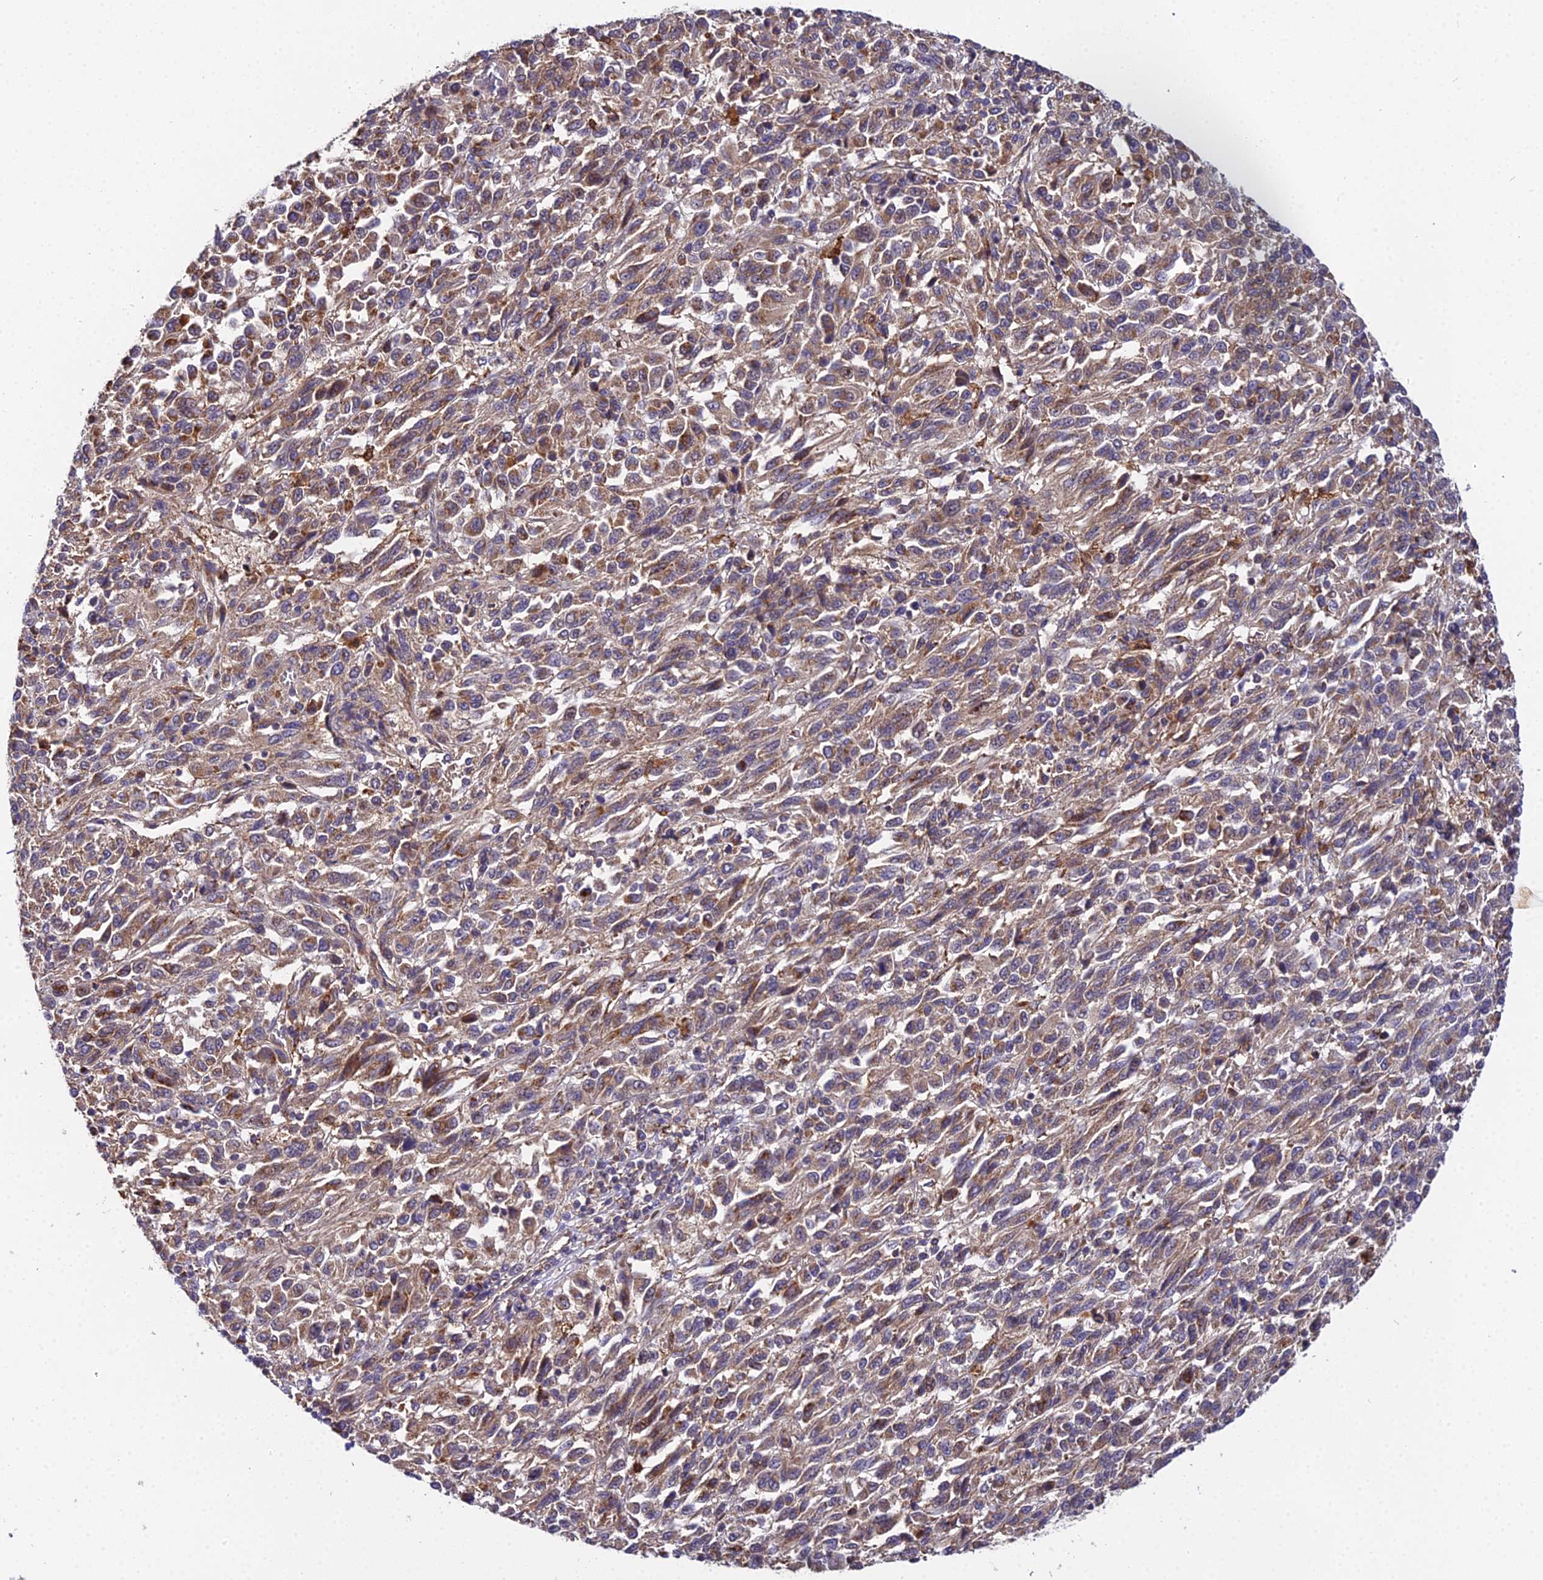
{"staining": {"intensity": "moderate", "quantity": ">75%", "location": "cytoplasmic/membranous"}, "tissue": "melanoma", "cell_type": "Tumor cells", "image_type": "cancer", "snomed": [{"axis": "morphology", "description": "Malignant melanoma, Metastatic site"}, {"axis": "topography", "description": "Lung"}], "caption": "A photomicrograph showing moderate cytoplasmic/membranous positivity in approximately >75% of tumor cells in melanoma, as visualized by brown immunohistochemical staining.", "gene": "ZBED8", "patient": {"sex": "male", "age": 64}}